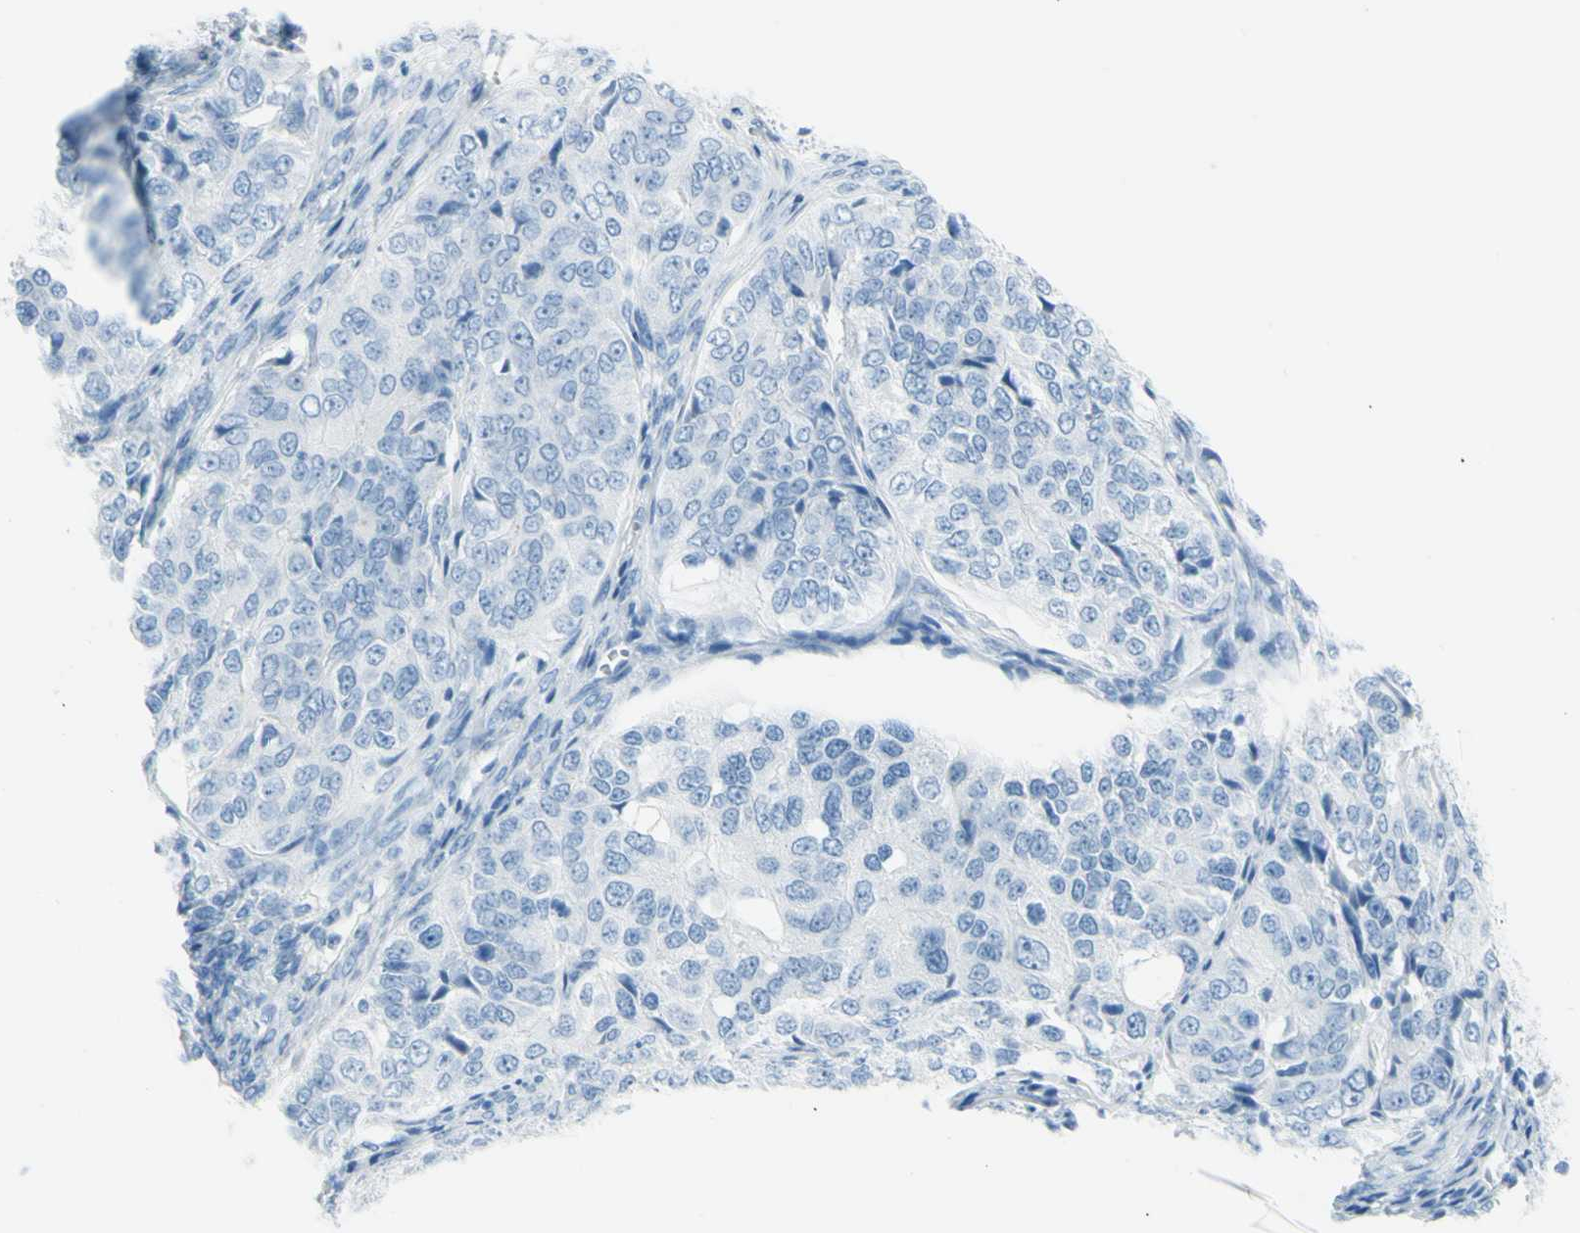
{"staining": {"intensity": "negative", "quantity": "none", "location": "none"}, "tissue": "ovarian cancer", "cell_type": "Tumor cells", "image_type": "cancer", "snomed": [{"axis": "morphology", "description": "Carcinoma, endometroid"}, {"axis": "topography", "description": "Ovary"}], "caption": "A high-resolution micrograph shows immunohistochemistry (IHC) staining of ovarian cancer, which shows no significant positivity in tumor cells. (Brightfield microscopy of DAB immunohistochemistry at high magnification).", "gene": "TFPI2", "patient": {"sex": "female", "age": 51}}